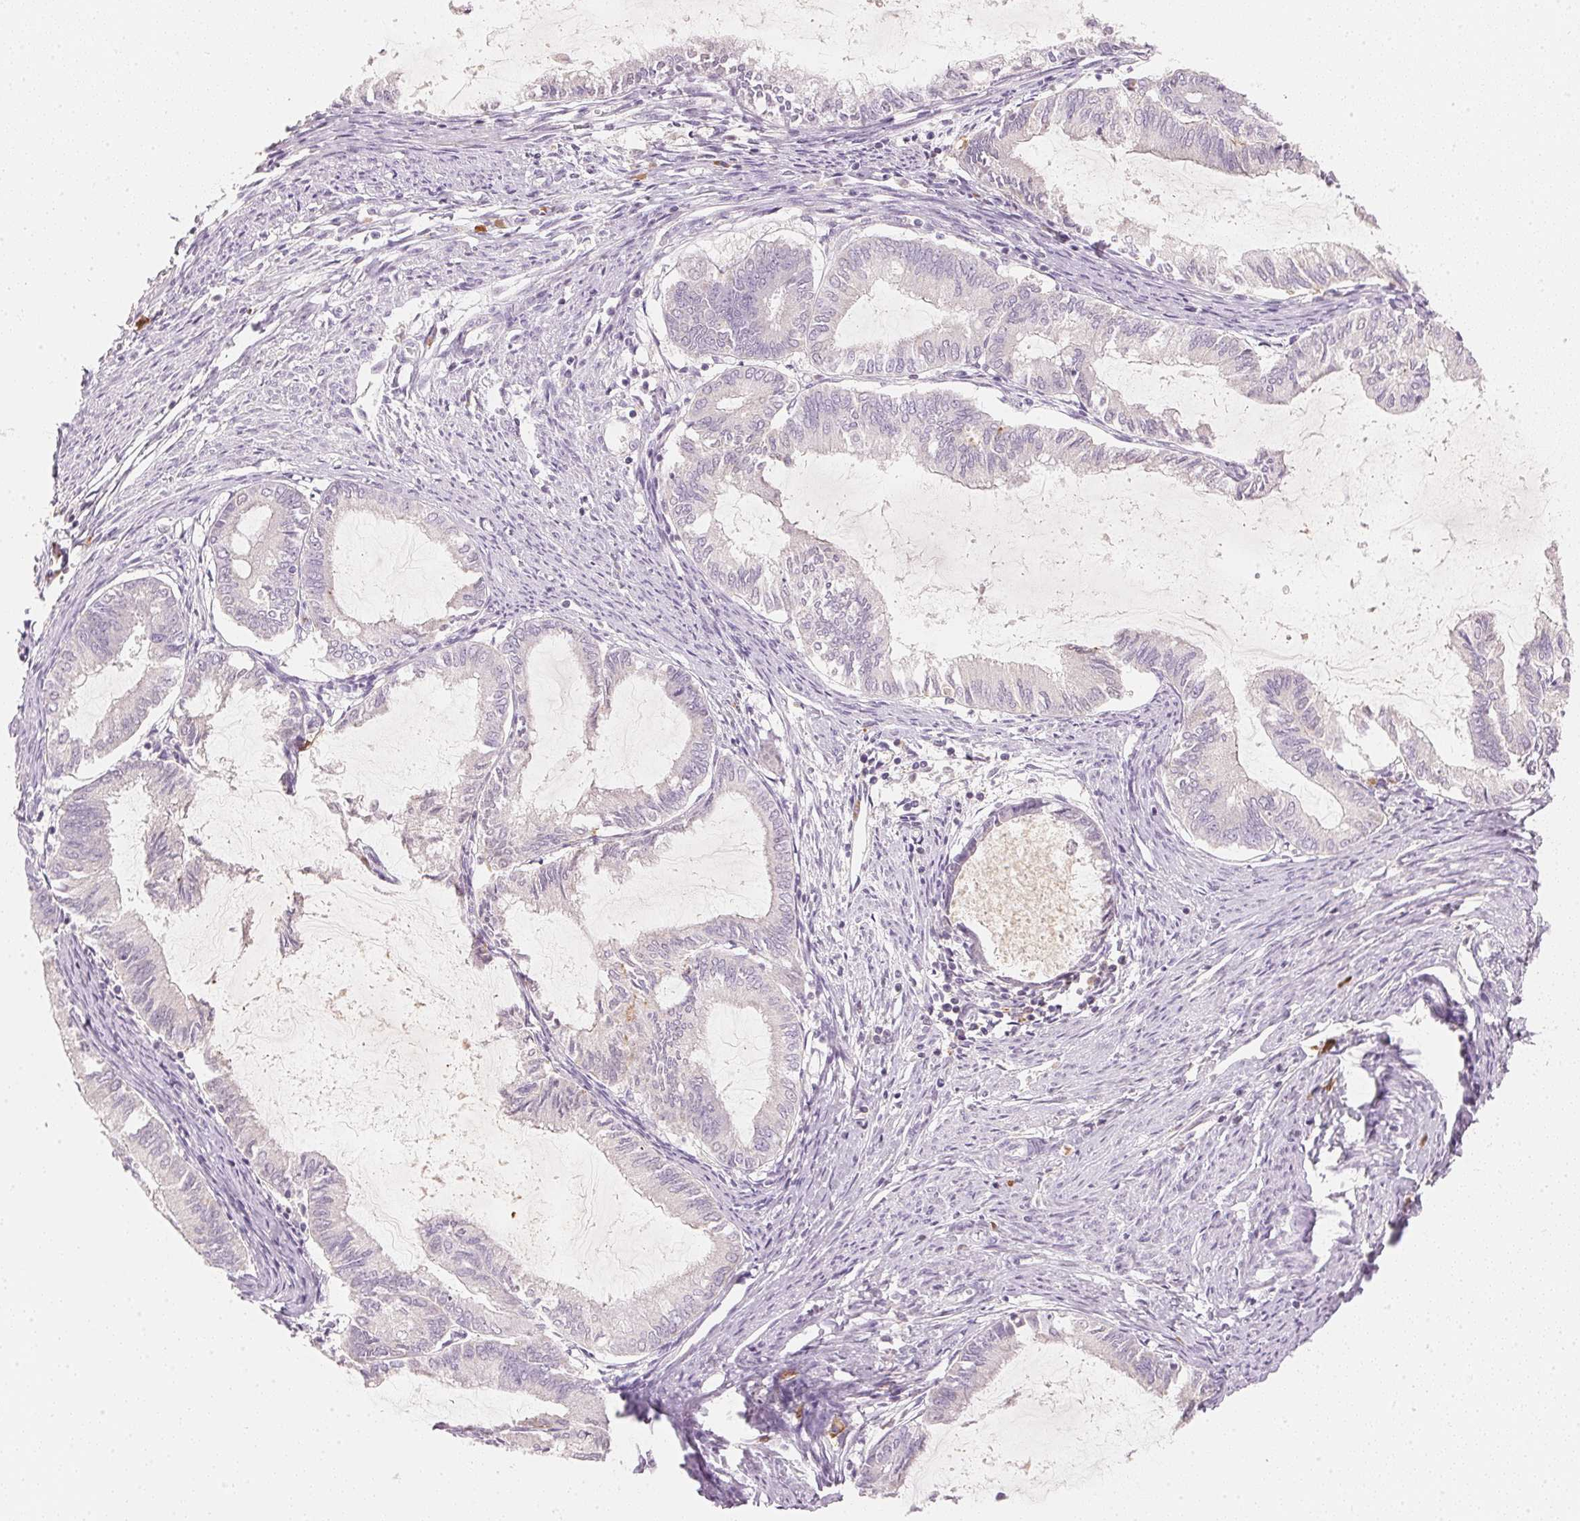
{"staining": {"intensity": "negative", "quantity": "none", "location": "none"}, "tissue": "endometrial cancer", "cell_type": "Tumor cells", "image_type": "cancer", "snomed": [{"axis": "morphology", "description": "Adenocarcinoma, NOS"}, {"axis": "topography", "description": "Endometrium"}], "caption": "High magnification brightfield microscopy of endometrial cancer (adenocarcinoma) stained with DAB (3,3'-diaminobenzidine) (brown) and counterstained with hematoxylin (blue): tumor cells show no significant expression.", "gene": "RMDN2", "patient": {"sex": "female", "age": 86}}